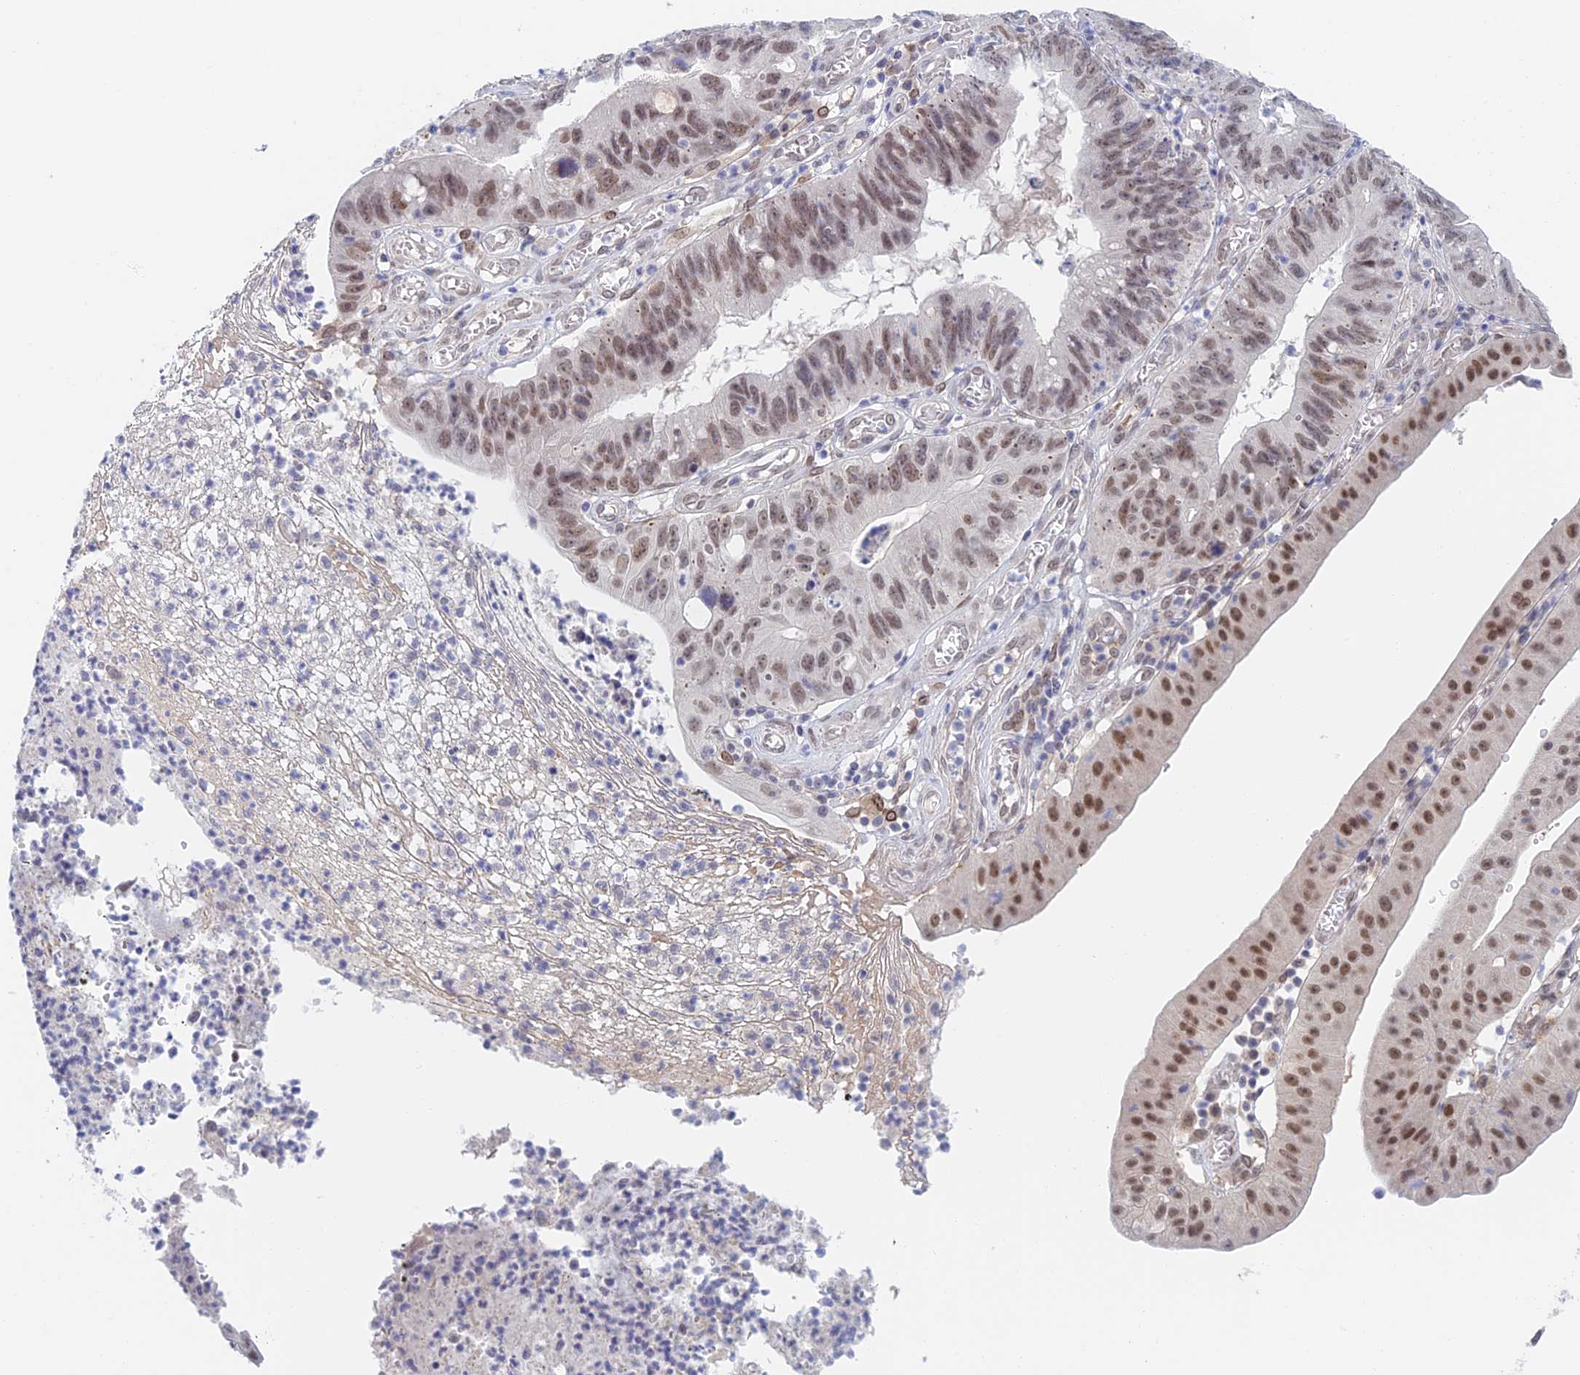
{"staining": {"intensity": "moderate", "quantity": ">75%", "location": "nuclear"}, "tissue": "stomach cancer", "cell_type": "Tumor cells", "image_type": "cancer", "snomed": [{"axis": "morphology", "description": "Adenocarcinoma, NOS"}, {"axis": "topography", "description": "Stomach"}], "caption": "A medium amount of moderate nuclear positivity is present in approximately >75% of tumor cells in stomach adenocarcinoma tissue. Nuclei are stained in blue.", "gene": "ZUP1", "patient": {"sex": "male", "age": 59}}